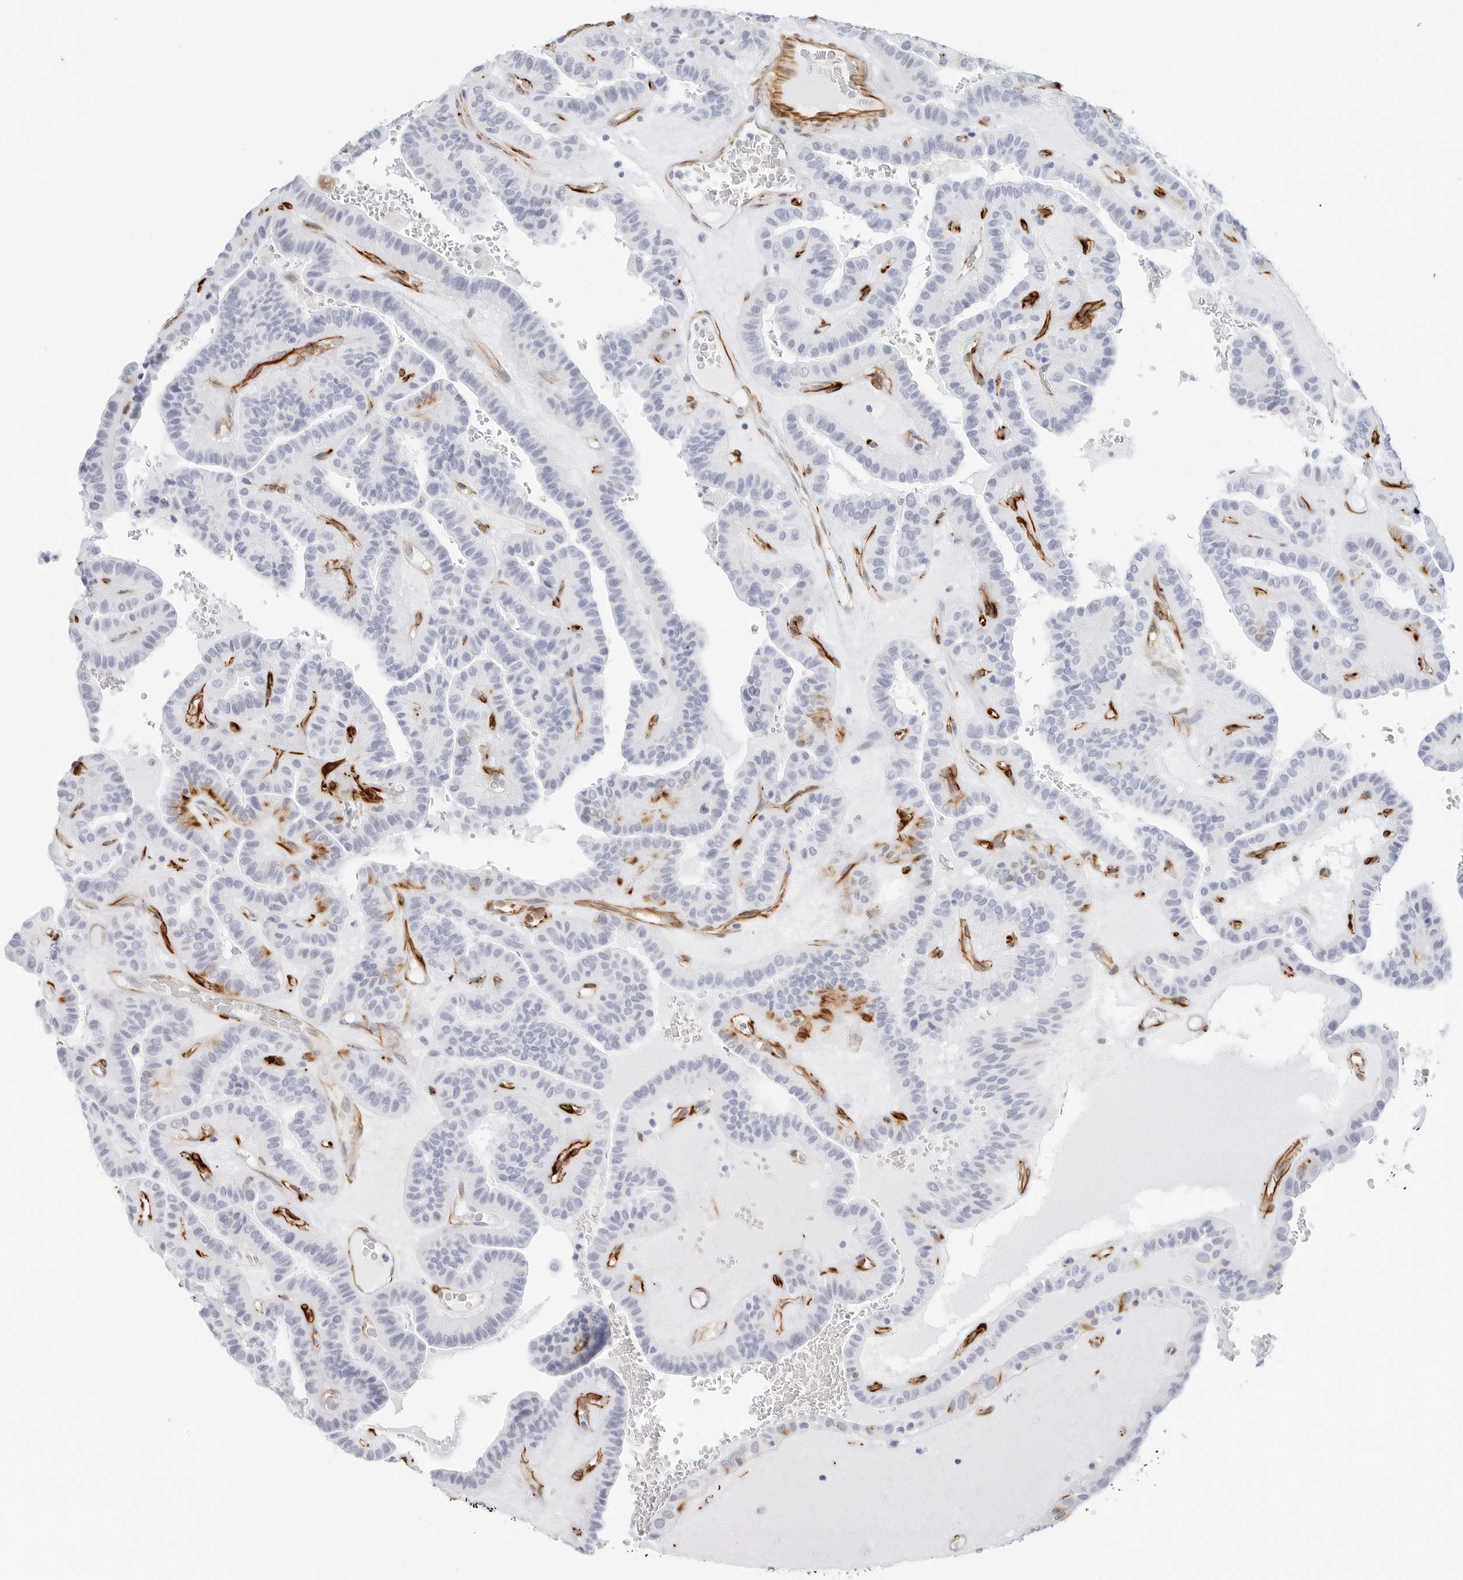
{"staining": {"intensity": "negative", "quantity": "none", "location": "none"}, "tissue": "thyroid cancer", "cell_type": "Tumor cells", "image_type": "cancer", "snomed": [{"axis": "morphology", "description": "Papillary adenocarcinoma, NOS"}, {"axis": "topography", "description": "Thyroid gland"}], "caption": "IHC photomicrograph of thyroid papillary adenocarcinoma stained for a protein (brown), which shows no staining in tumor cells.", "gene": "NES", "patient": {"sex": "male", "age": 77}}